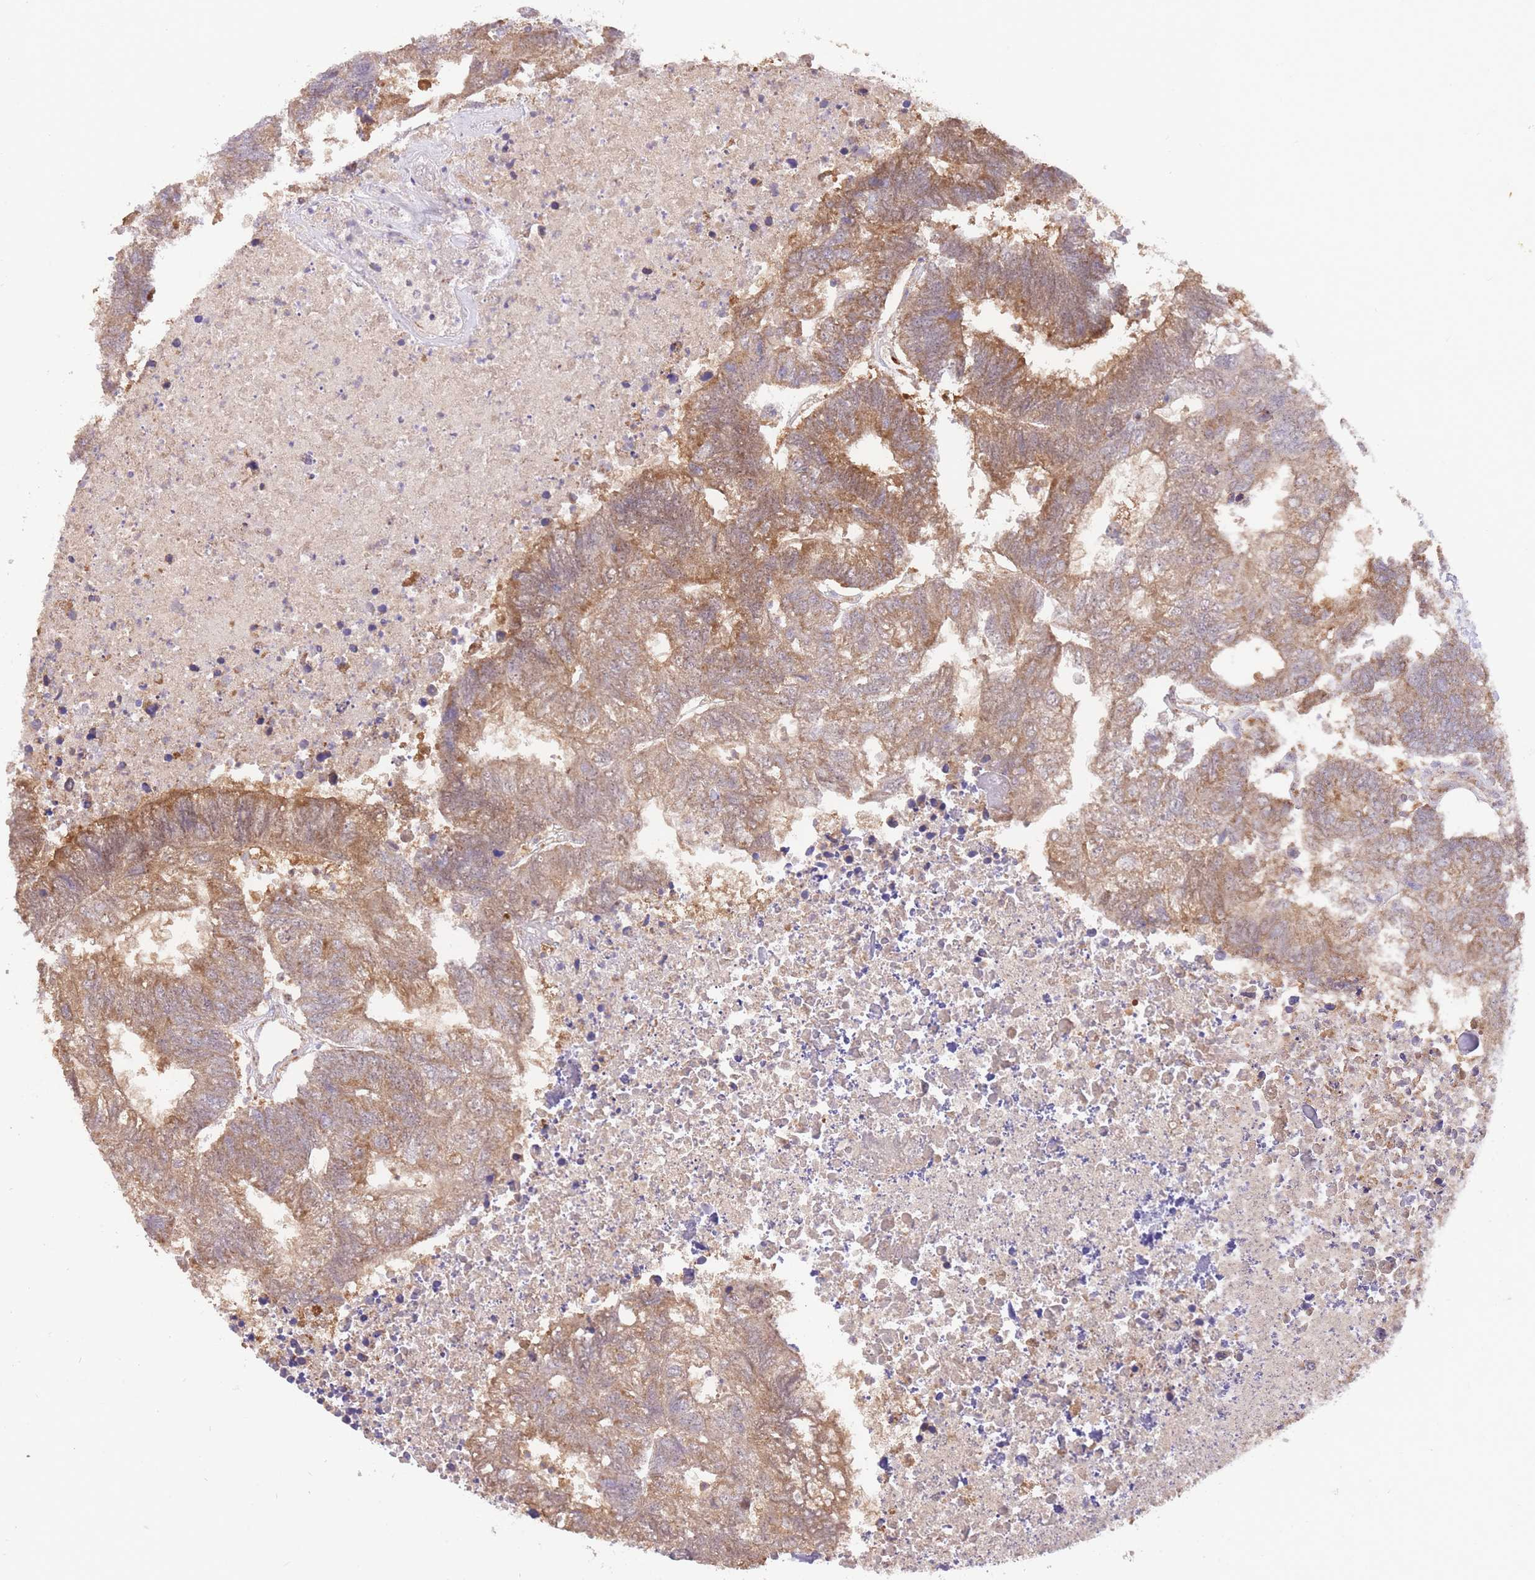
{"staining": {"intensity": "moderate", "quantity": ">75%", "location": "cytoplasmic/membranous"}, "tissue": "colorectal cancer", "cell_type": "Tumor cells", "image_type": "cancer", "snomed": [{"axis": "morphology", "description": "Adenocarcinoma, NOS"}, {"axis": "topography", "description": "Colon"}], "caption": "Protein analysis of colorectal cancer tissue demonstrates moderate cytoplasmic/membranous positivity in approximately >75% of tumor cells.", "gene": "PREP", "patient": {"sex": "female", "age": 48}}